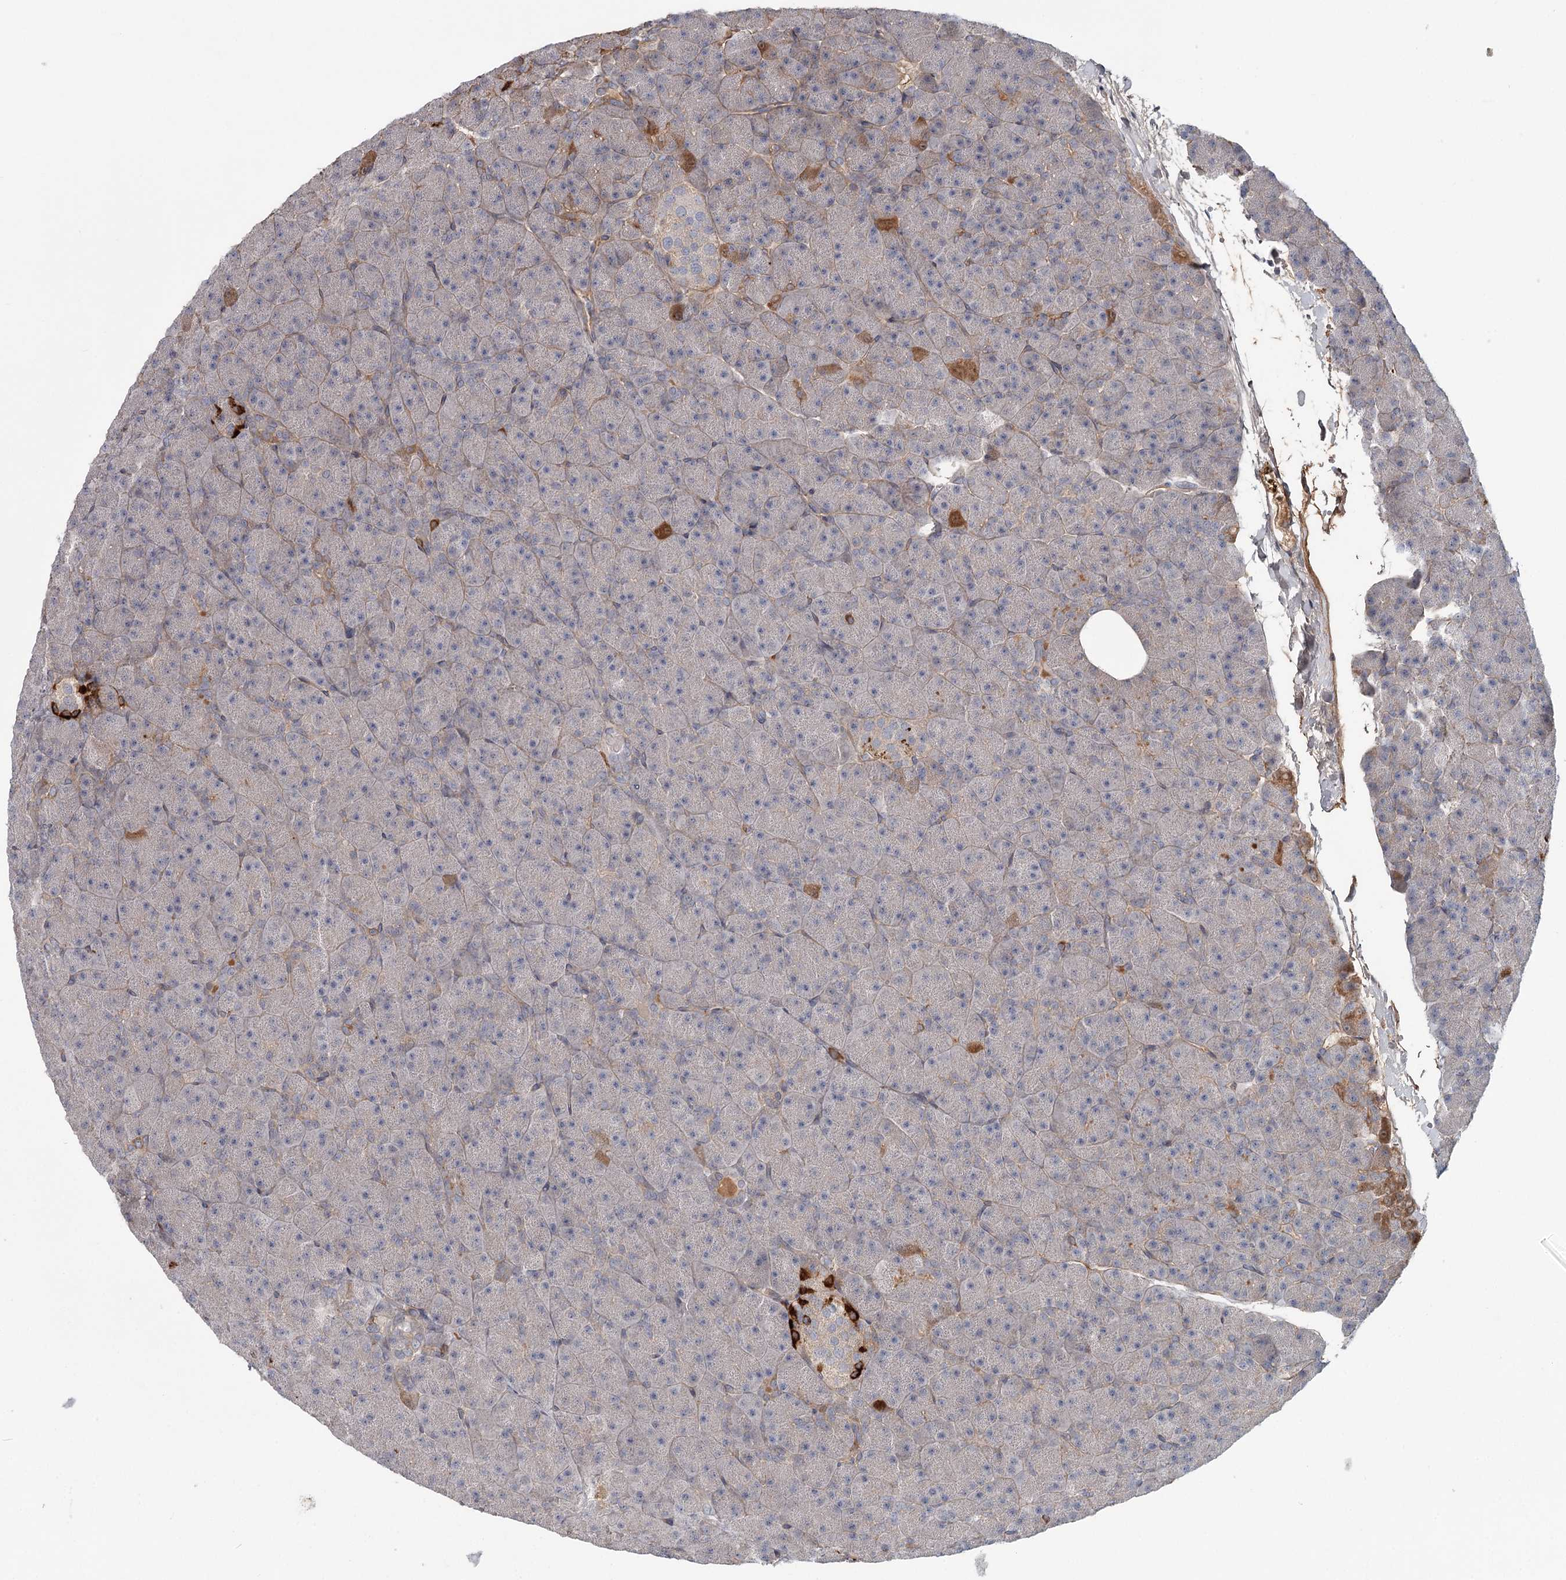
{"staining": {"intensity": "moderate", "quantity": "<25%", "location": "cytoplasmic/membranous"}, "tissue": "pancreas", "cell_type": "Exocrine glandular cells", "image_type": "normal", "snomed": [{"axis": "morphology", "description": "Normal tissue, NOS"}, {"axis": "topography", "description": "Pancreas"}], "caption": "Immunohistochemical staining of normal human pancreas shows moderate cytoplasmic/membranous protein expression in approximately <25% of exocrine glandular cells. The protein of interest is stained brown, and the nuclei are stained in blue (DAB IHC with brightfield microscopy, high magnification).", "gene": "DHRS9", "patient": {"sex": "male", "age": 36}}